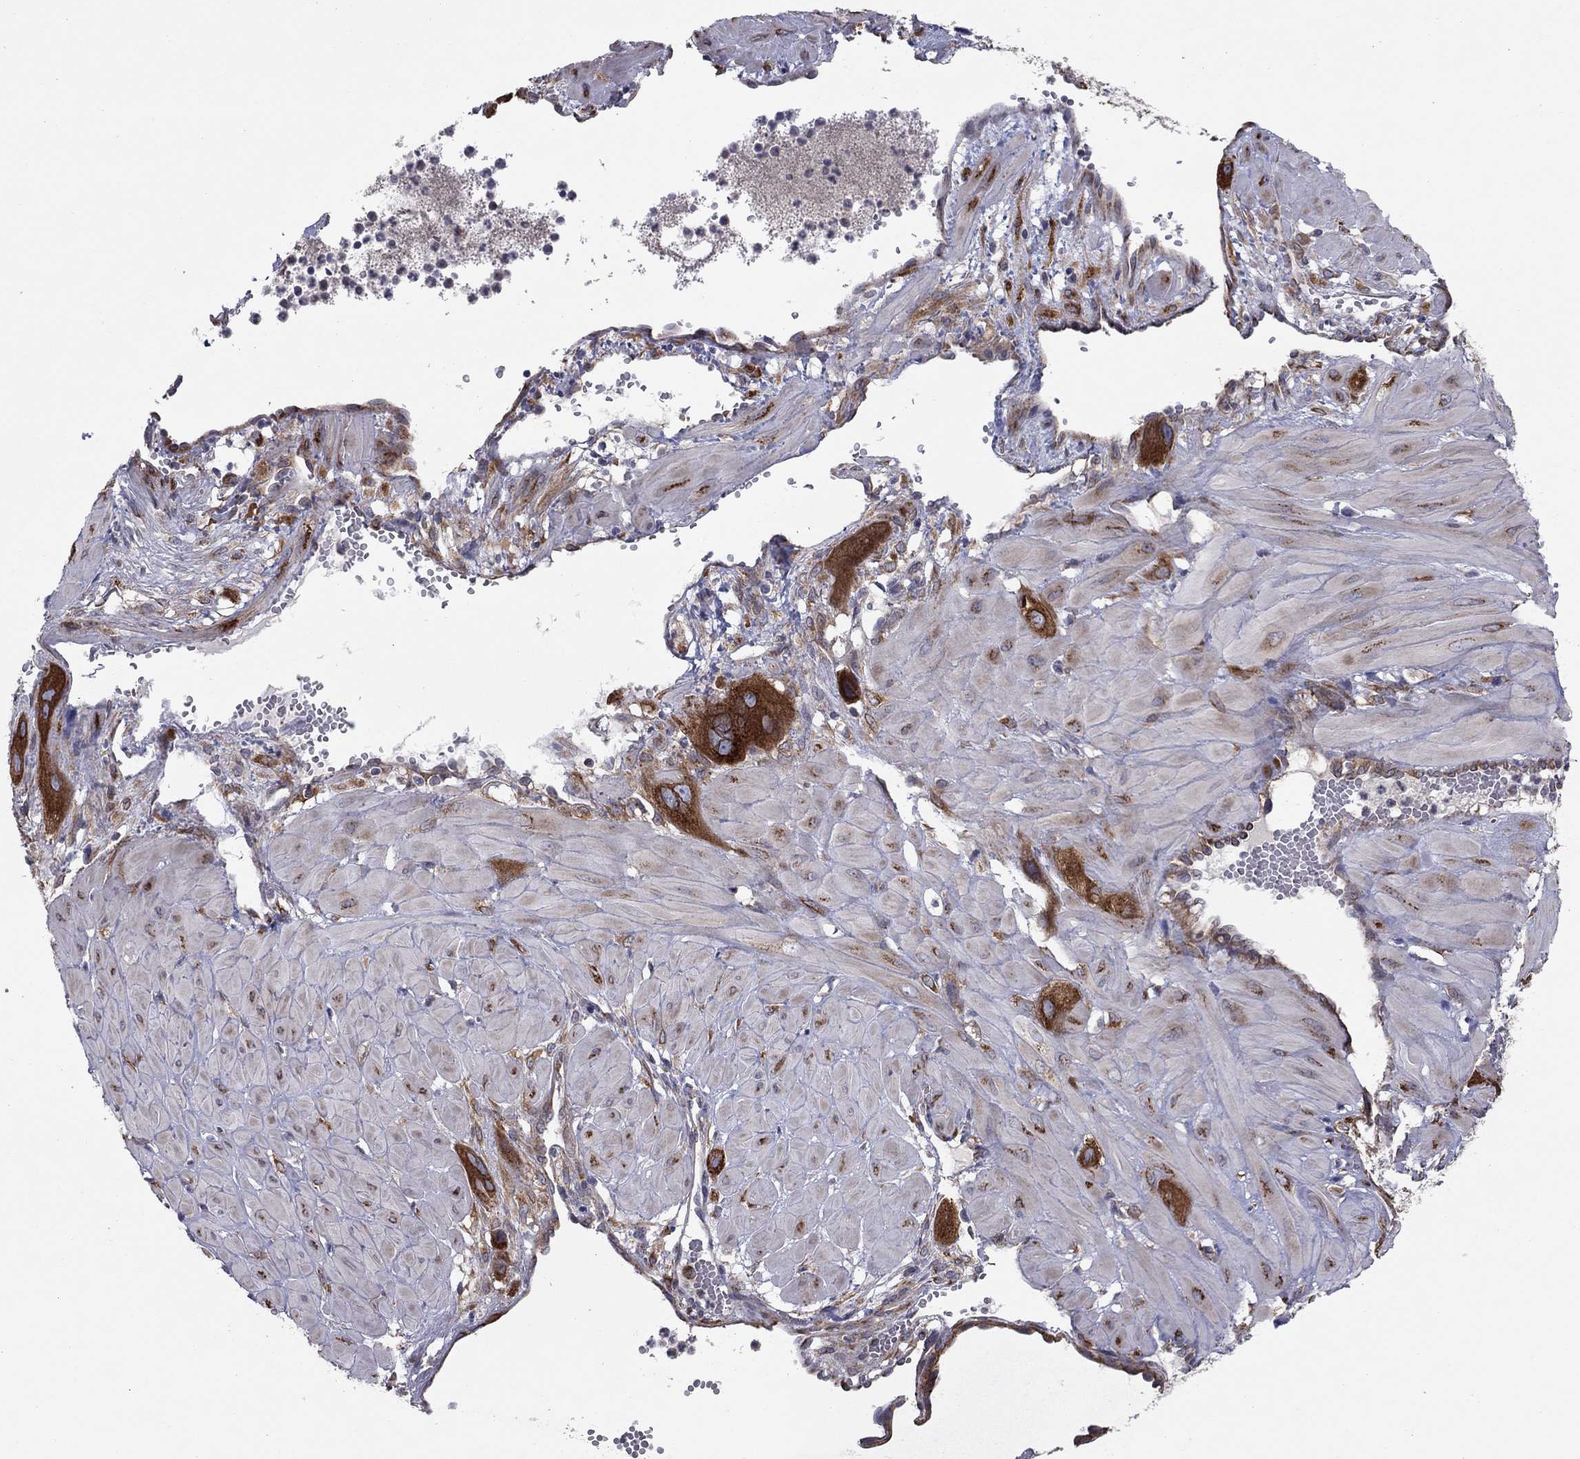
{"staining": {"intensity": "strong", "quantity": "25%-75%", "location": "cytoplasmic/membranous"}, "tissue": "cervical cancer", "cell_type": "Tumor cells", "image_type": "cancer", "snomed": [{"axis": "morphology", "description": "Squamous cell carcinoma, NOS"}, {"axis": "topography", "description": "Cervix"}], "caption": "A histopathology image showing strong cytoplasmic/membranous staining in approximately 25%-75% of tumor cells in cervical cancer (squamous cell carcinoma), as visualized by brown immunohistochemical staining.", "gene": "YIF1A", "patient": {"sex": "female", "age": 34}}